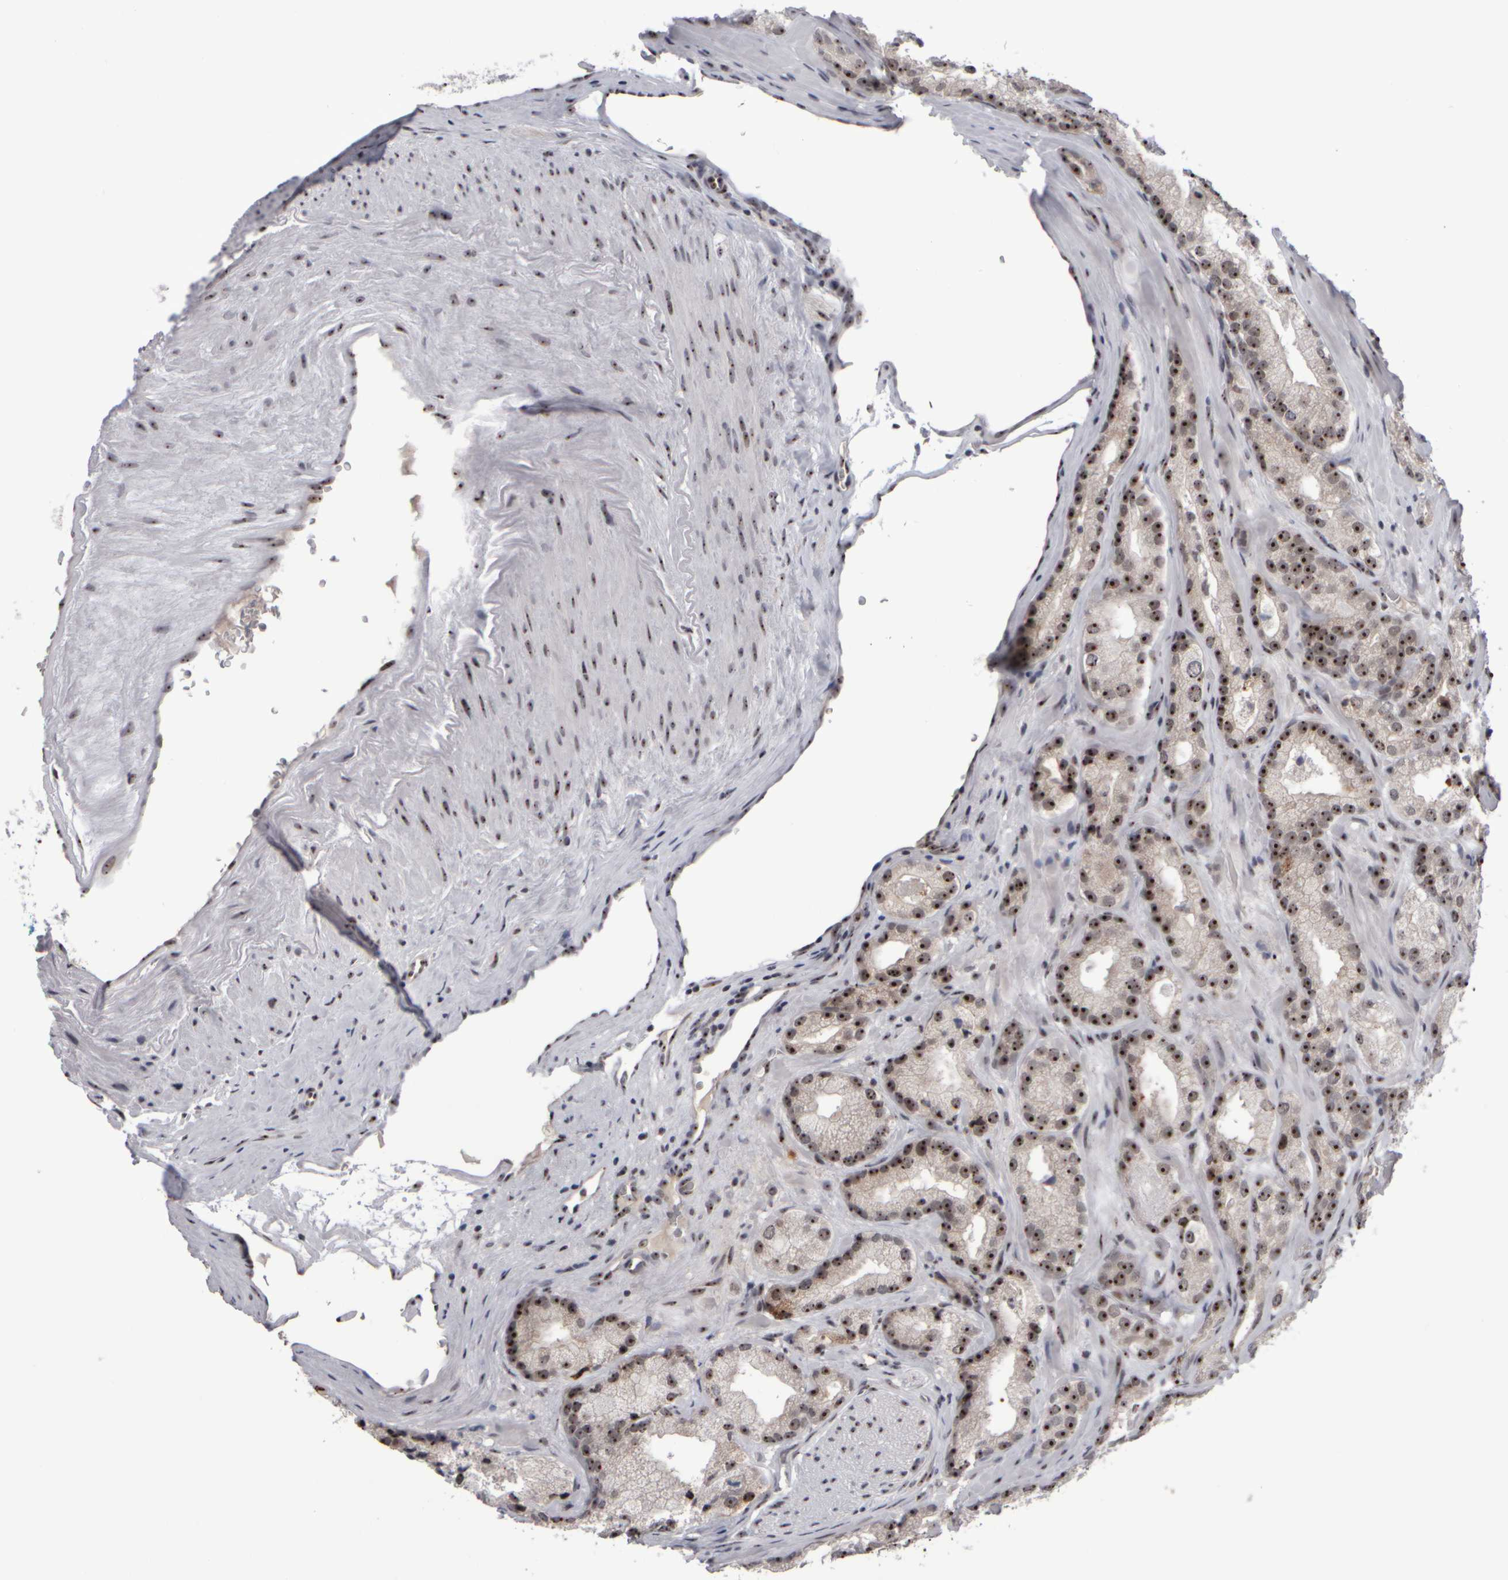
{"staining": {"intensity": "strong", "quantity": ">75%", "location": "nuclear"}, "tissue": "prostate cancer", "cell_type": "Tumor cells", "image_type": "cancer", "snomed": [{"axis": "morphology", "description": "Adenocarcinoma, High grade"}, {"axis": "topography", "description": "Prostate"}], "caption": "Protein expression analysis of prostate high-grade adenocarcinoma reveals strong nuclear positivity in approximately >75% of tumor cells.", "gene": "SURF6", "patient": {"sex": "male", "age": 63}}